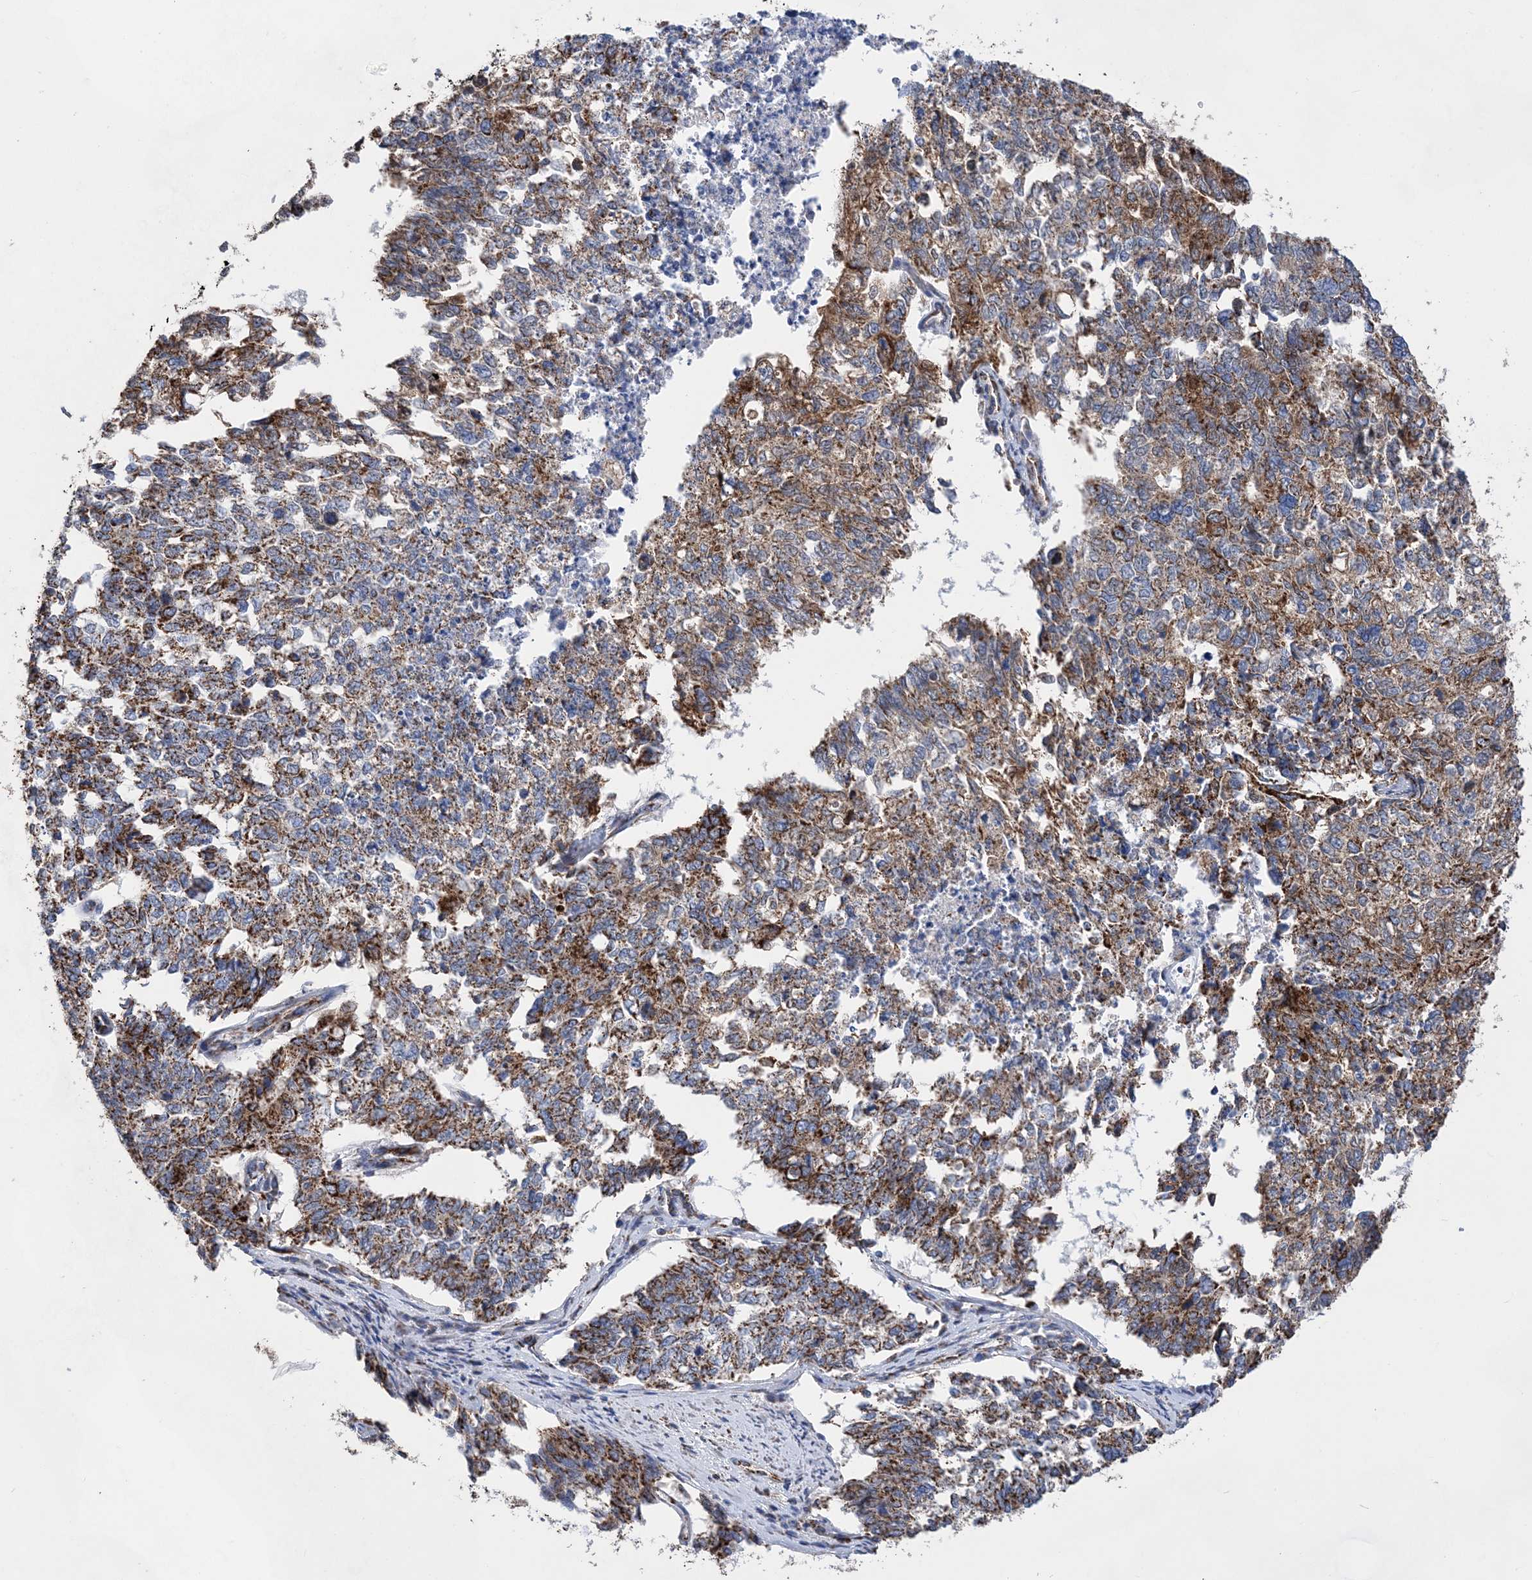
{"staining": {"intensity": "strong", "quantity": ">75%", "location": "cytoplasmic/membranous"}, "tissue": "cervical cancer", "cell_type": "Tumor cells", "image_type": "cancer", "snomed": [{"axis": "morphology", "description": "Squamous cell carcinoma, NOS"}, {"axis": "topography", "description": "Cervix"}], "caption": "This photomicrograph demonstrates cervical squamous cell carcinoma stained with immunohistochemistry (IHC) to label a protein in brown. The cytoplasmic/membranous of tumor cells show strong positivity for the protein. Nuclei are counter-stained blue.", "gene": "ACOT9", "patient": {"sex": "female", "age": 63}}